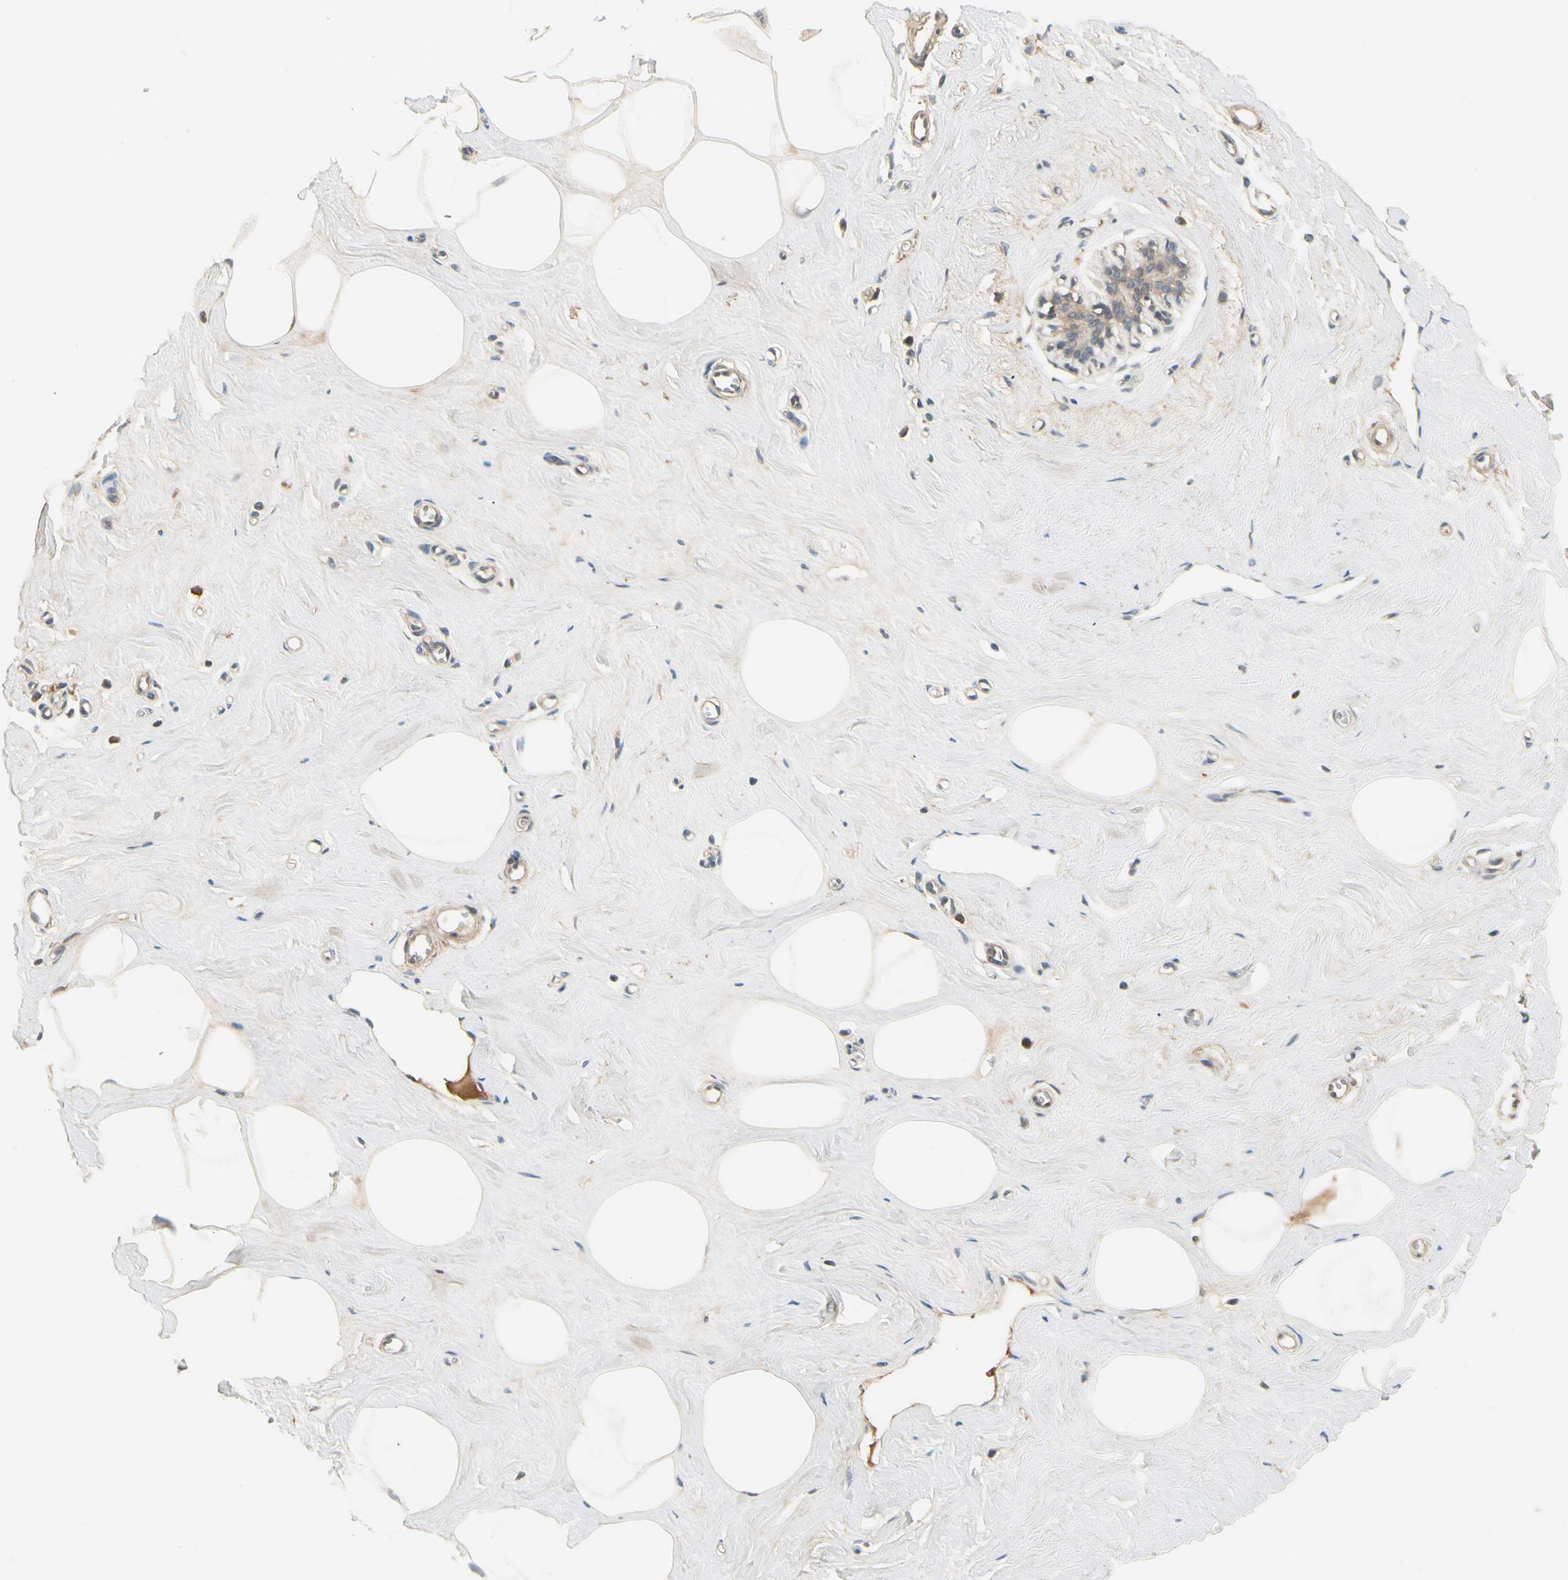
{"staining": {"intensity": "weak", "quantity": ">75%", "location": "cytoplasmic/membranous"}, "tissue": "breast", "cell_type": "Adipocytes", "image_type": "normal", "snomed": [{"axis": "morphology", "description": "Normal tissue, NOS"}, {"axis": "topography", "description": "Breast"}], "caption": "Breast was stained to show a protein in brown. There is low levels of weak cytoplasmic/membranous positivity in about >75% of adipocytes.", "gene": "EPHB3", "patient": {"sex": "female", "age": 45}}